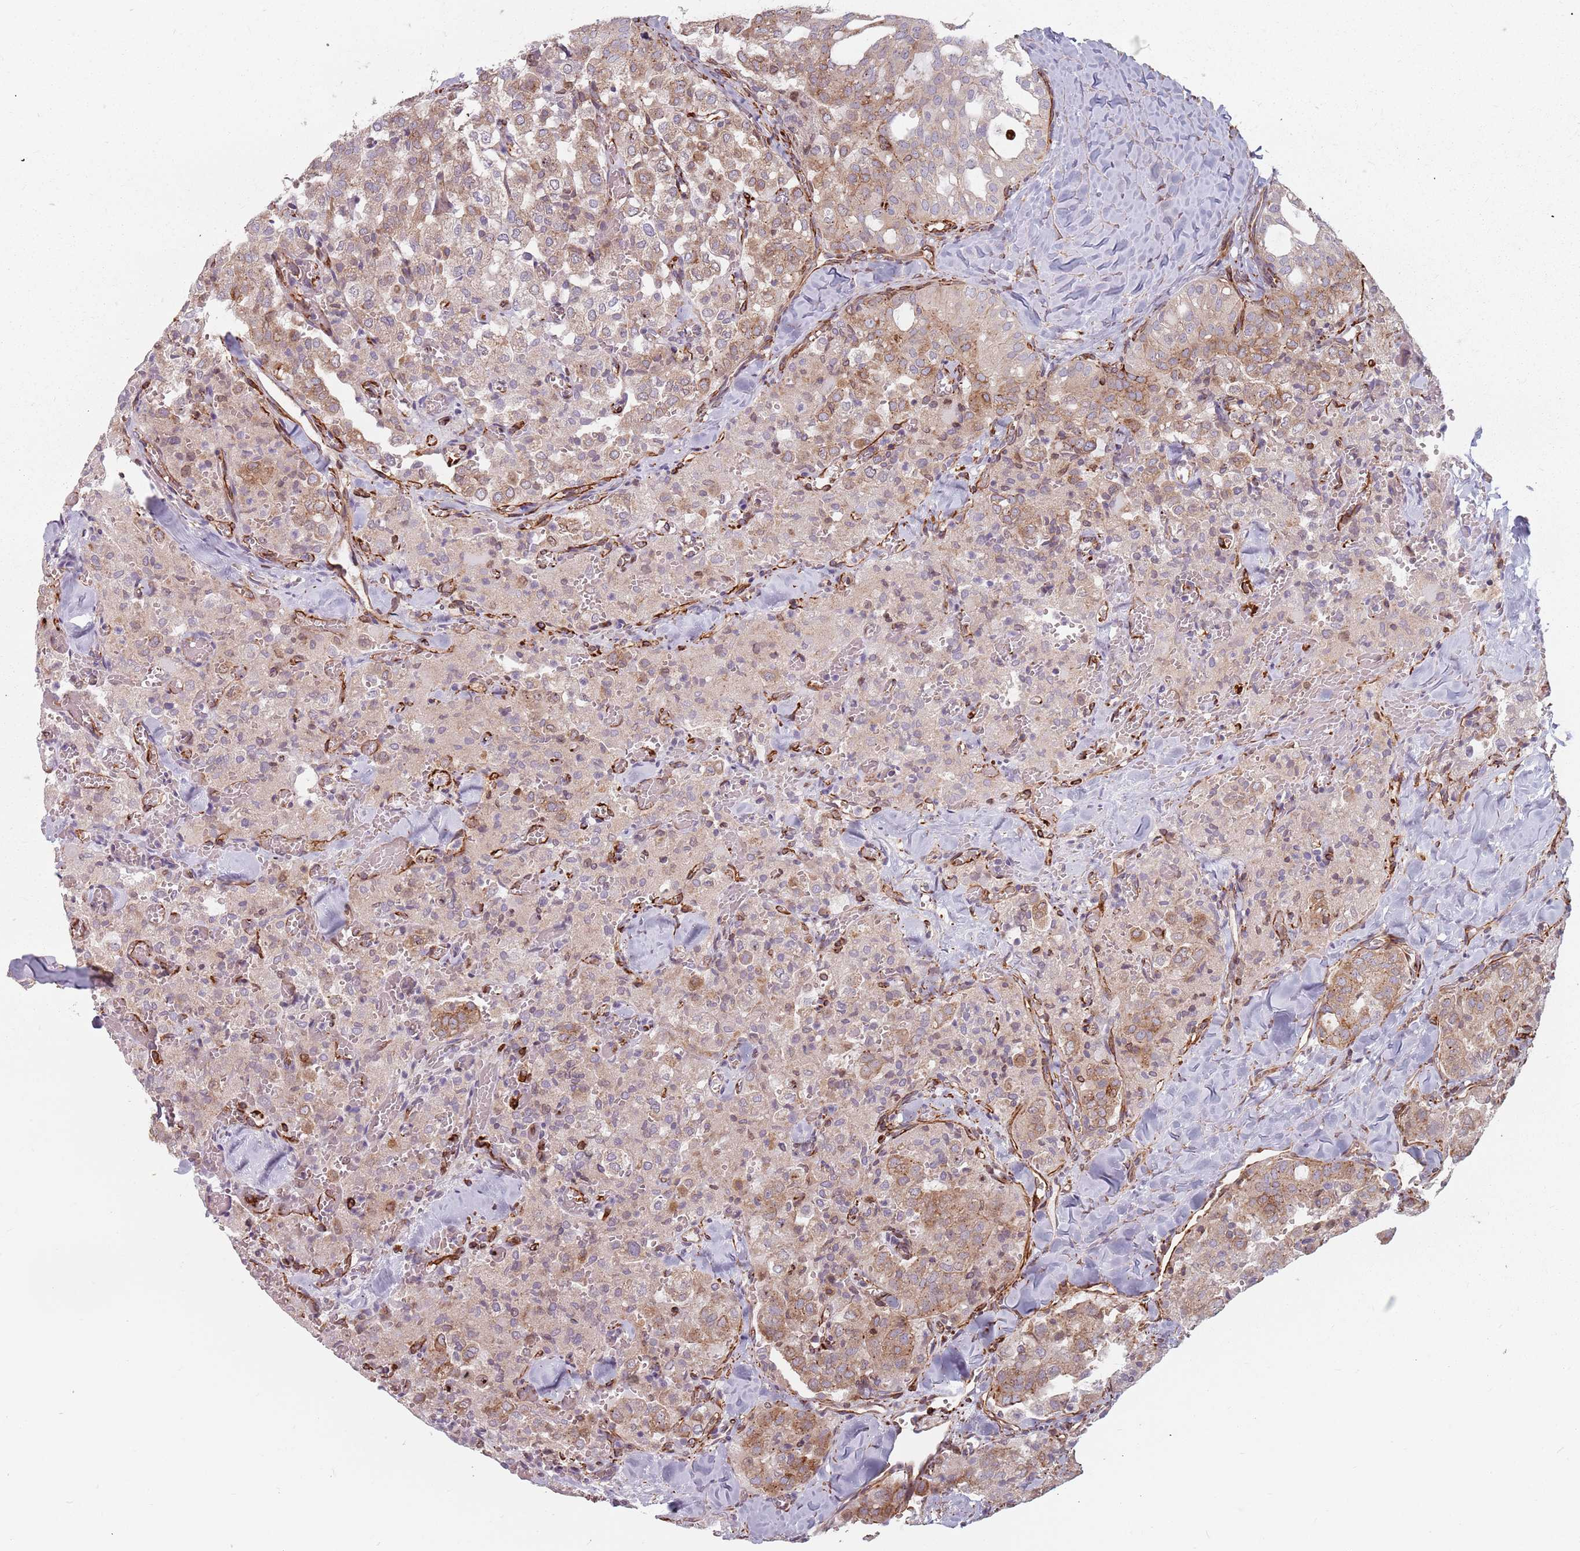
{"staining": {"intensity": "moderate", "quantity": ">75%", "location": "cytoplasmic/membranous"}, "tissue": "thyroid cancer", "cell_type": "Tumor cells", "image_type": "cancer", "snomed": [{"axis": "morphology", "description": "Follicular adenoma carcinoma, NOS"}, {"axis": "topography", "description": "Thyroid gland"}], "caption": "Immunohistochemical staining of human thyroid cancer (follicular adenoma carcinoma) exhibits moderate cytoplasmic/membranous protein staining in about >75% of tumor cells.", "gene": "GAS2L3", "patient": {"sex": "male", "age": 75}}